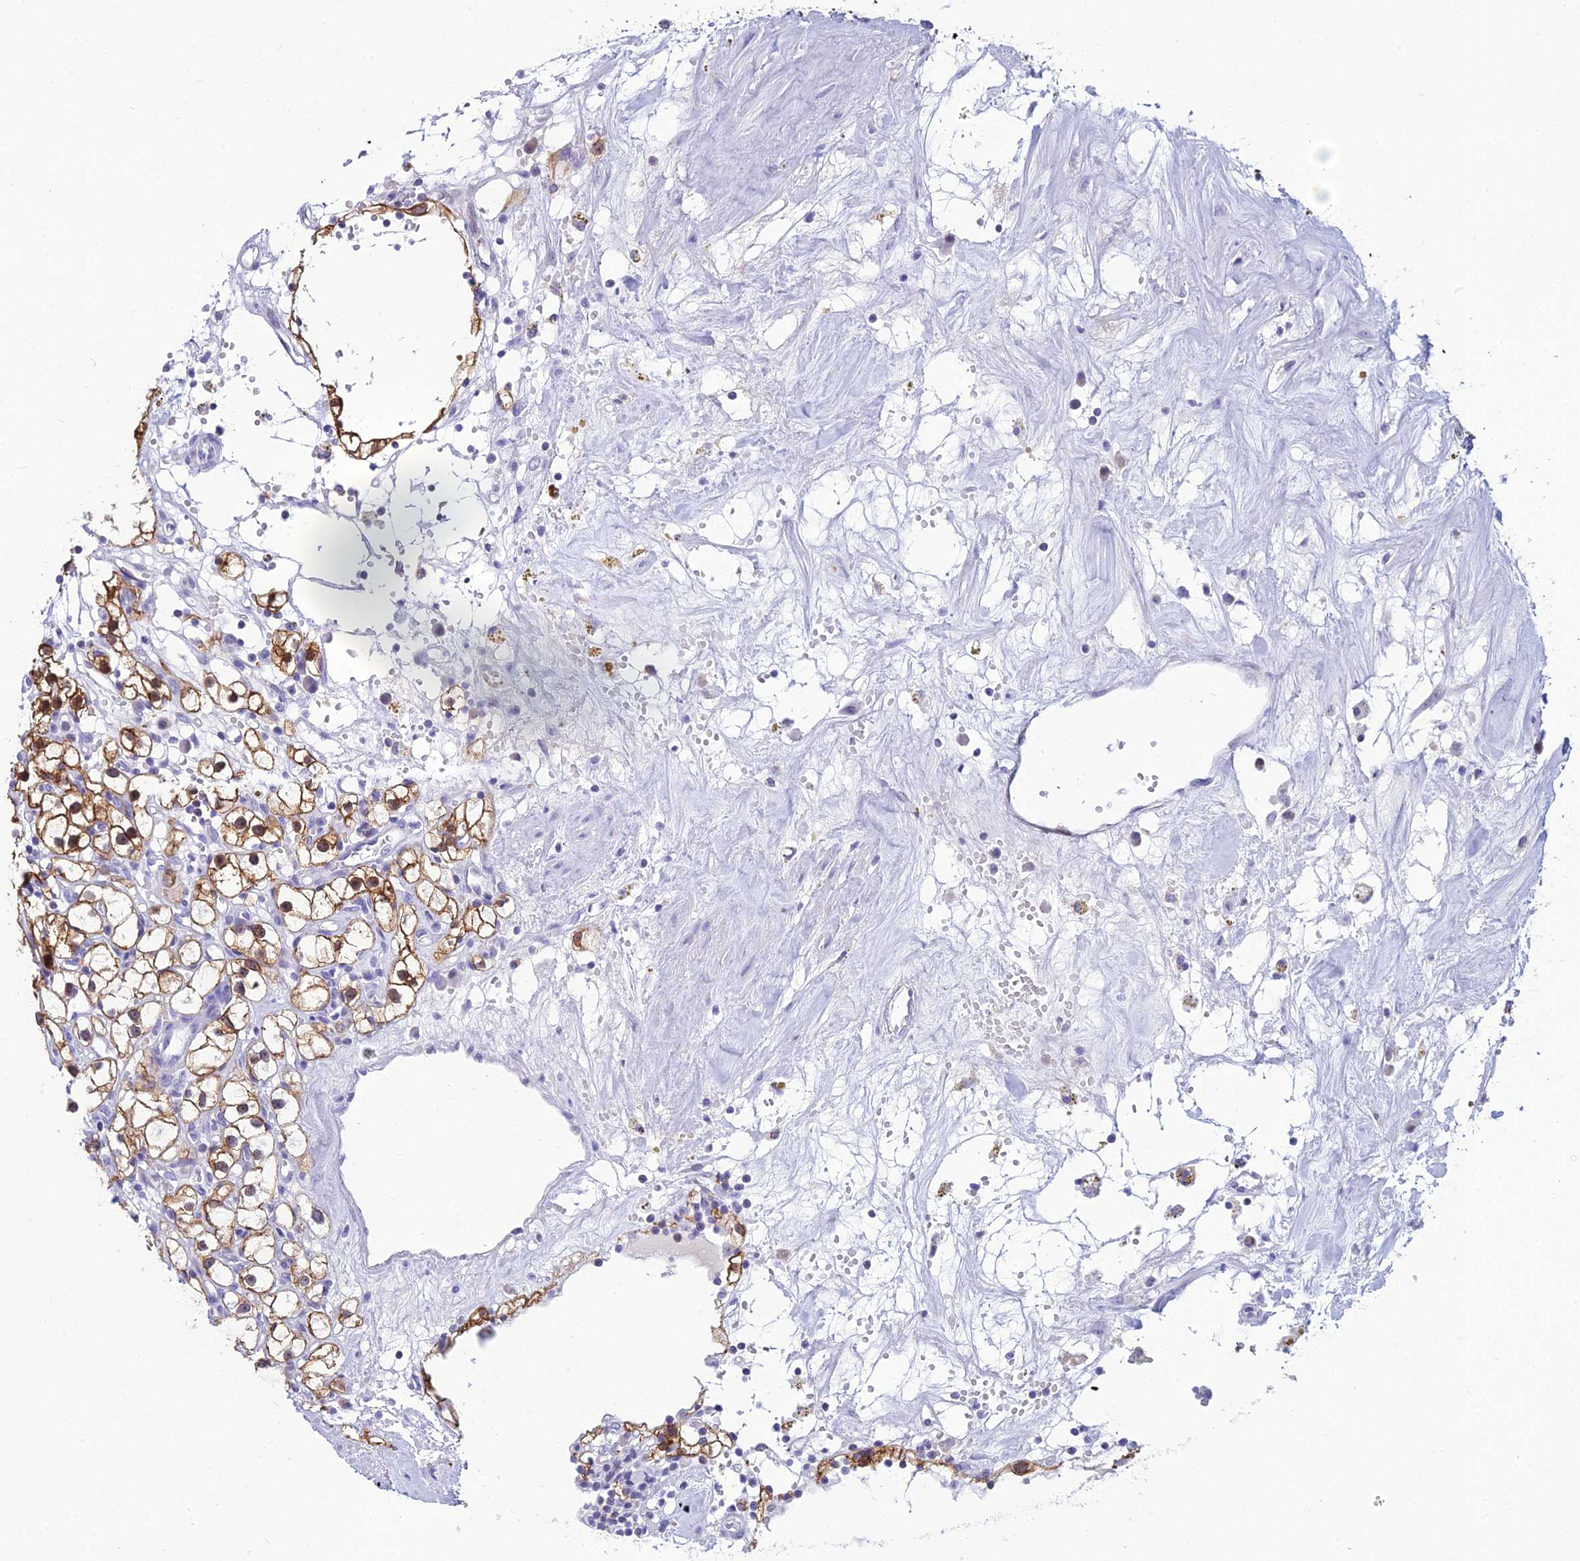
{"staining": {"intensity": "moderate", "quantity": ">75%", "location": "cytoplasmic/membranous,nuclear"}, "tissue": "renal cancer", "cell_type": "Tumor cells", "image_type": "cancer", "snomed": [{"axis": "morphology", "description": "Adenocarcinoma, NOS"}, {"axis": "topography", "description": "Kidney"}], "caption": "Renal adenocarcinoma stained for a protein (brown) exhibits moderate cytoplasmic/membranous and nuclear positive positivity in about >75% of tumor cells.", "gene": "ZMIZ1", "patient": {"sex": "male", "age": 56}}